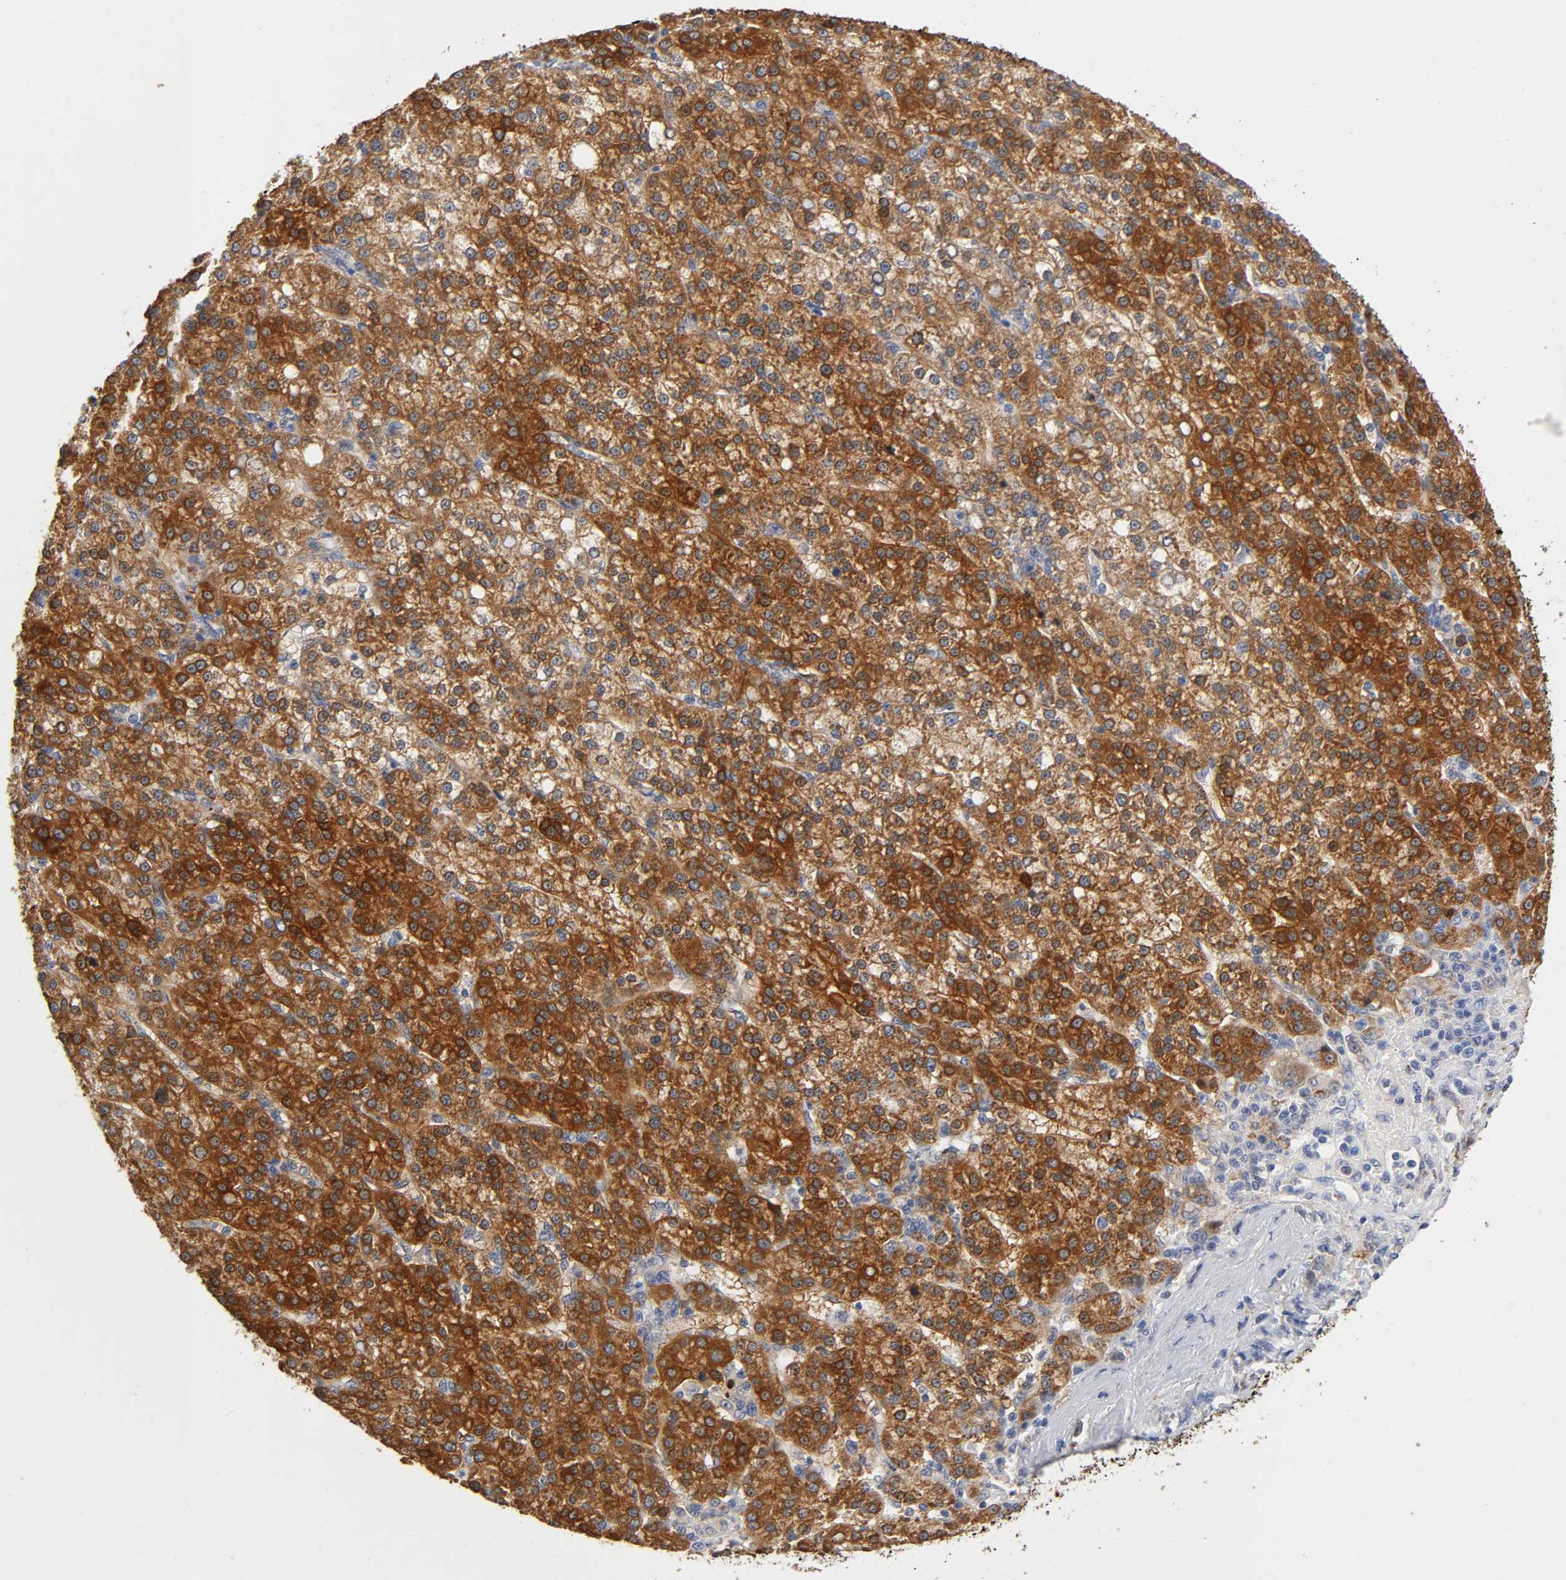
{"staining": {"intensity": "strong", "quantity": ">75%", "location": "cytoplasmic/membranous,nuclear"}, "tissue": "liver cancer", "cell_type": "Tumor cells", "image_type": "cancer", "snomed": [{"axis": "morphology", "description": "Carcinoma, Hepatocellular, NOS"}, {"axis": "topography", "description": "Liver"}], "caption": "Approximately >75% of tumor cells in human hepatocellular carcinoma (liver) display strong cytoplasmic/membranous and nuclear protein positivity as visualized by brown immunohistochemical staining.", "gene": "ISG15", "patient": {"sex": "female", "age": 58}}